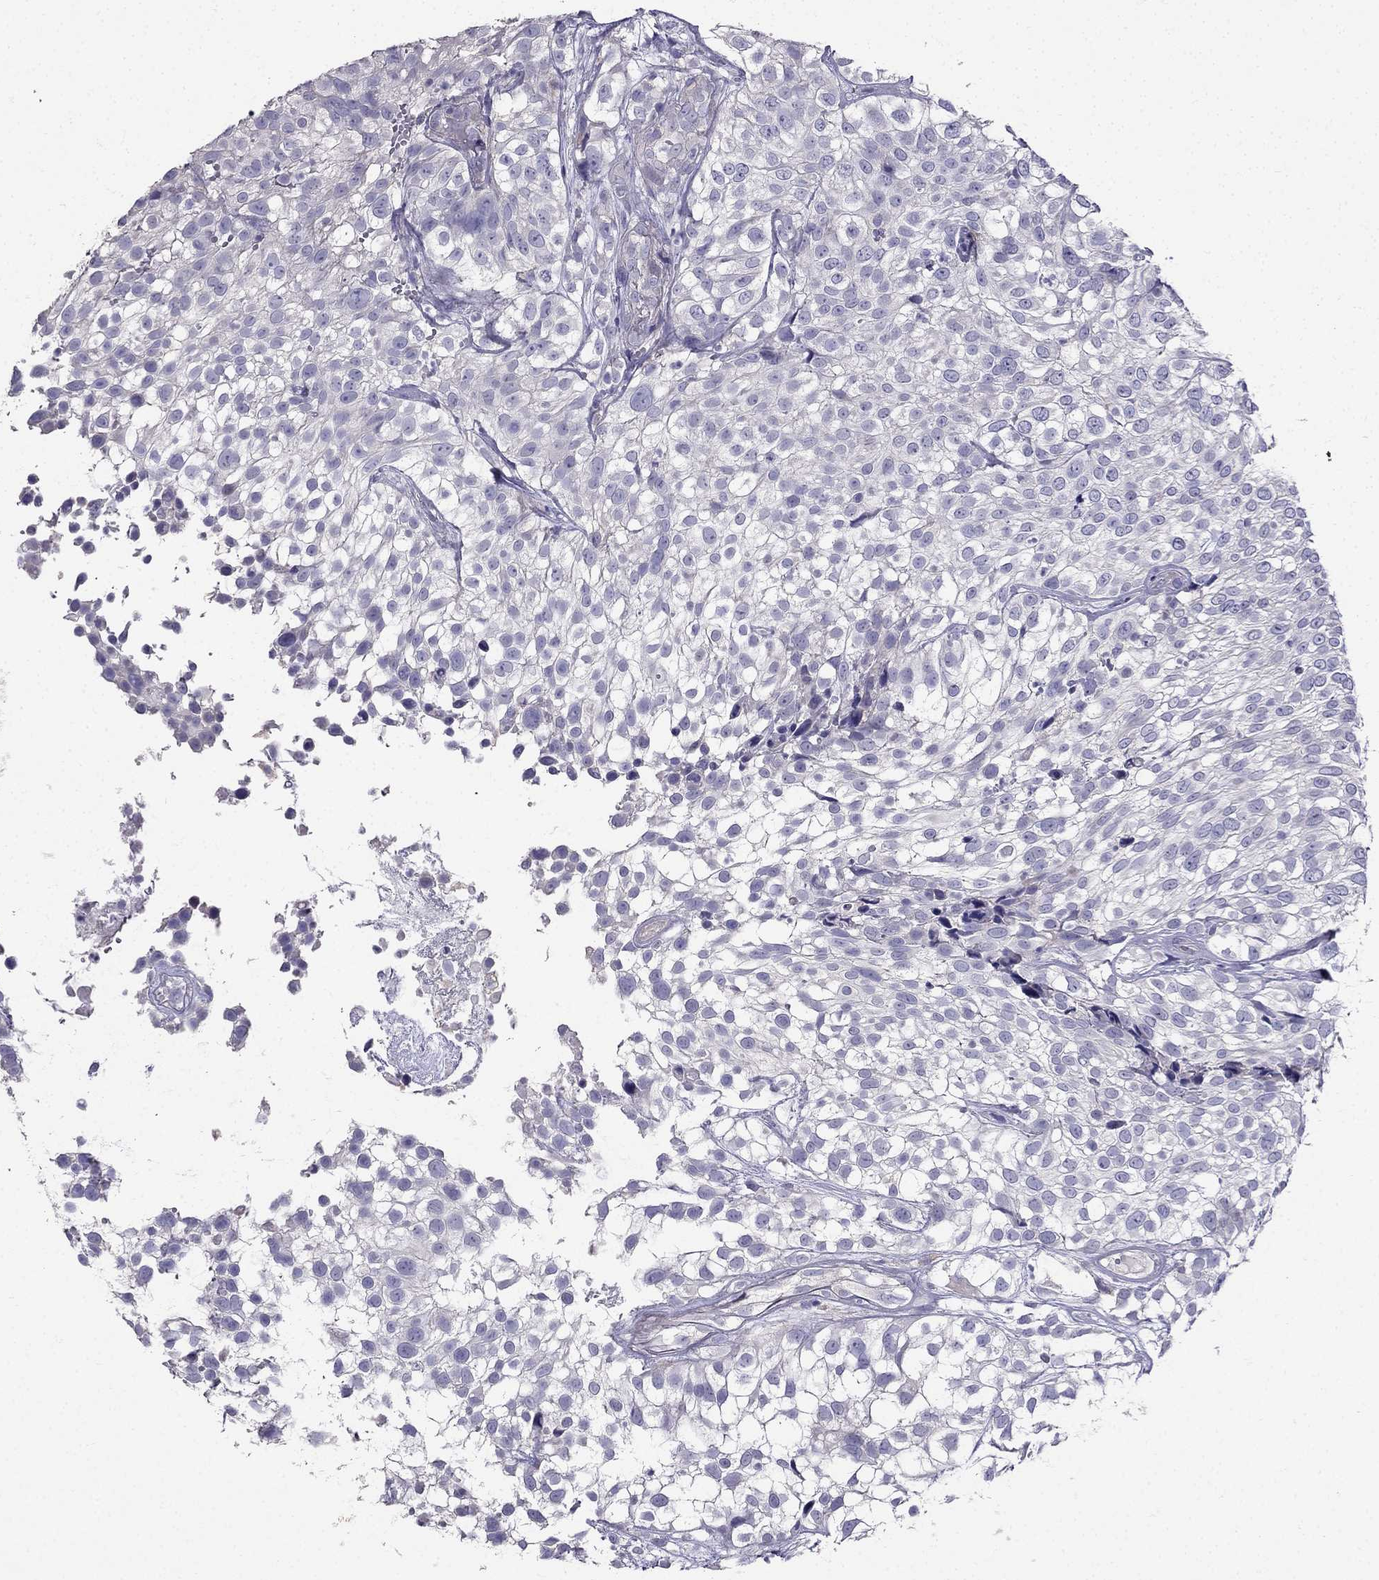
{"staining": {"intensity": "negative", "quantity": "none", "location": "none"}, "tissue": "urothelial cancer", "cell_type": "Tumor cells", "image_type": "cancer", "snomed": [{"axis": "morphology", "description": "Urothelial carcinoma, High grade"}, {"axis": "topography", "description": "Urinary bladder"}], "caption": "Immunohistochemical staining of urothelial cancer reveals no significant positivity in tumor cells.", "gene": "AS3MT", "patient": {"sex": "male", "age": 56}}